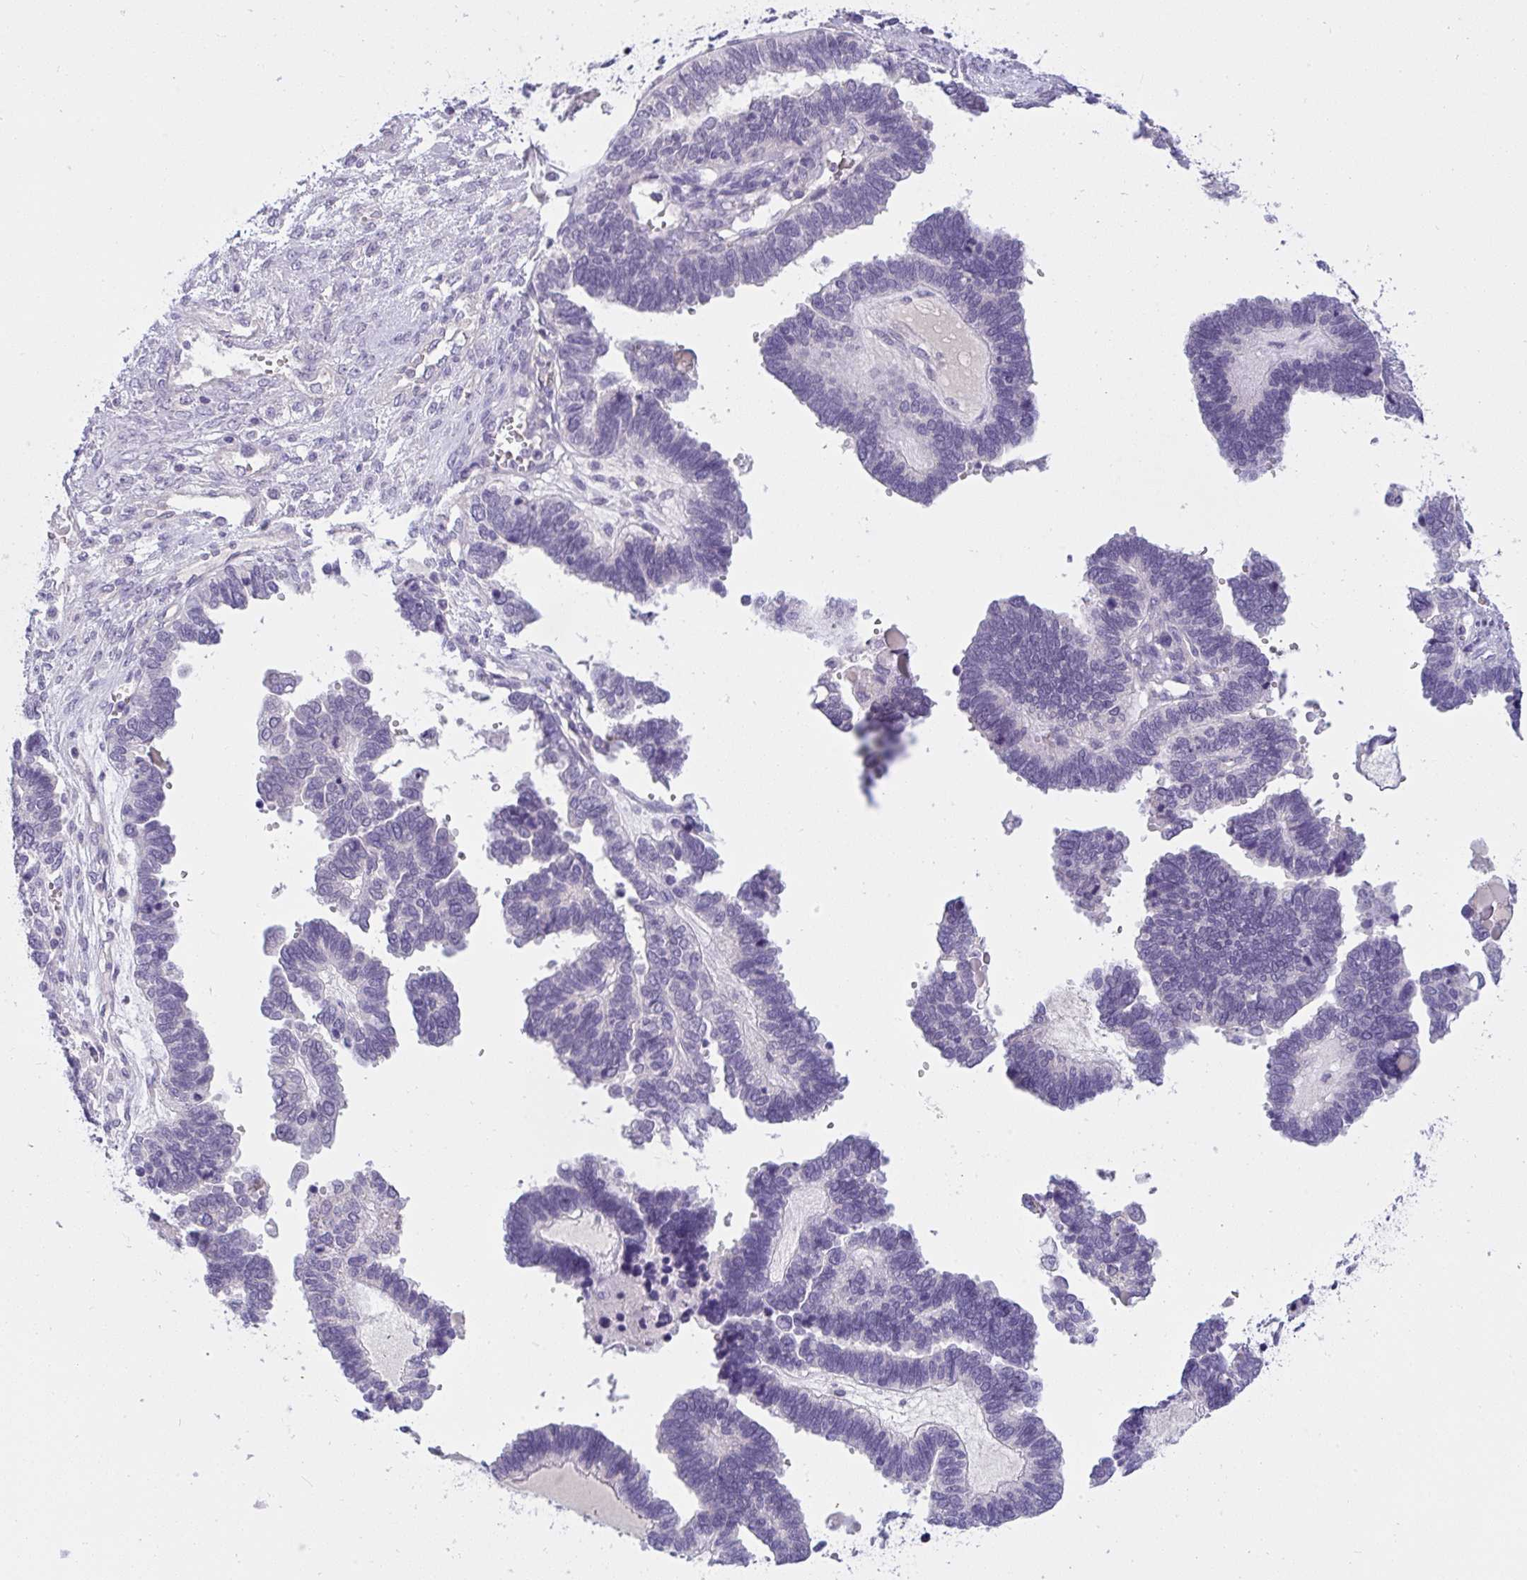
{"staining": {"intensity": "negative", "quantity": "none", "location": "none"}, "tissue": "ovarian cancer", "cell_type": "Tumor cells", "image_type": "cancer", "snomed": [{"axis": "morphology", "description": "Cystadenocarcinoma, serous, NOS"}, {"axis": "topography", "description": "Ovary"}], "caption": "Immunohistochemistry (IHC) histopathology image of human ovarian serous cystadenocarcinoma stained for a protein (brown), which demonstrates no staining in tumor cells.", "gene": "TMEM41A", "patient": {"sex": "female", "age": 51}}